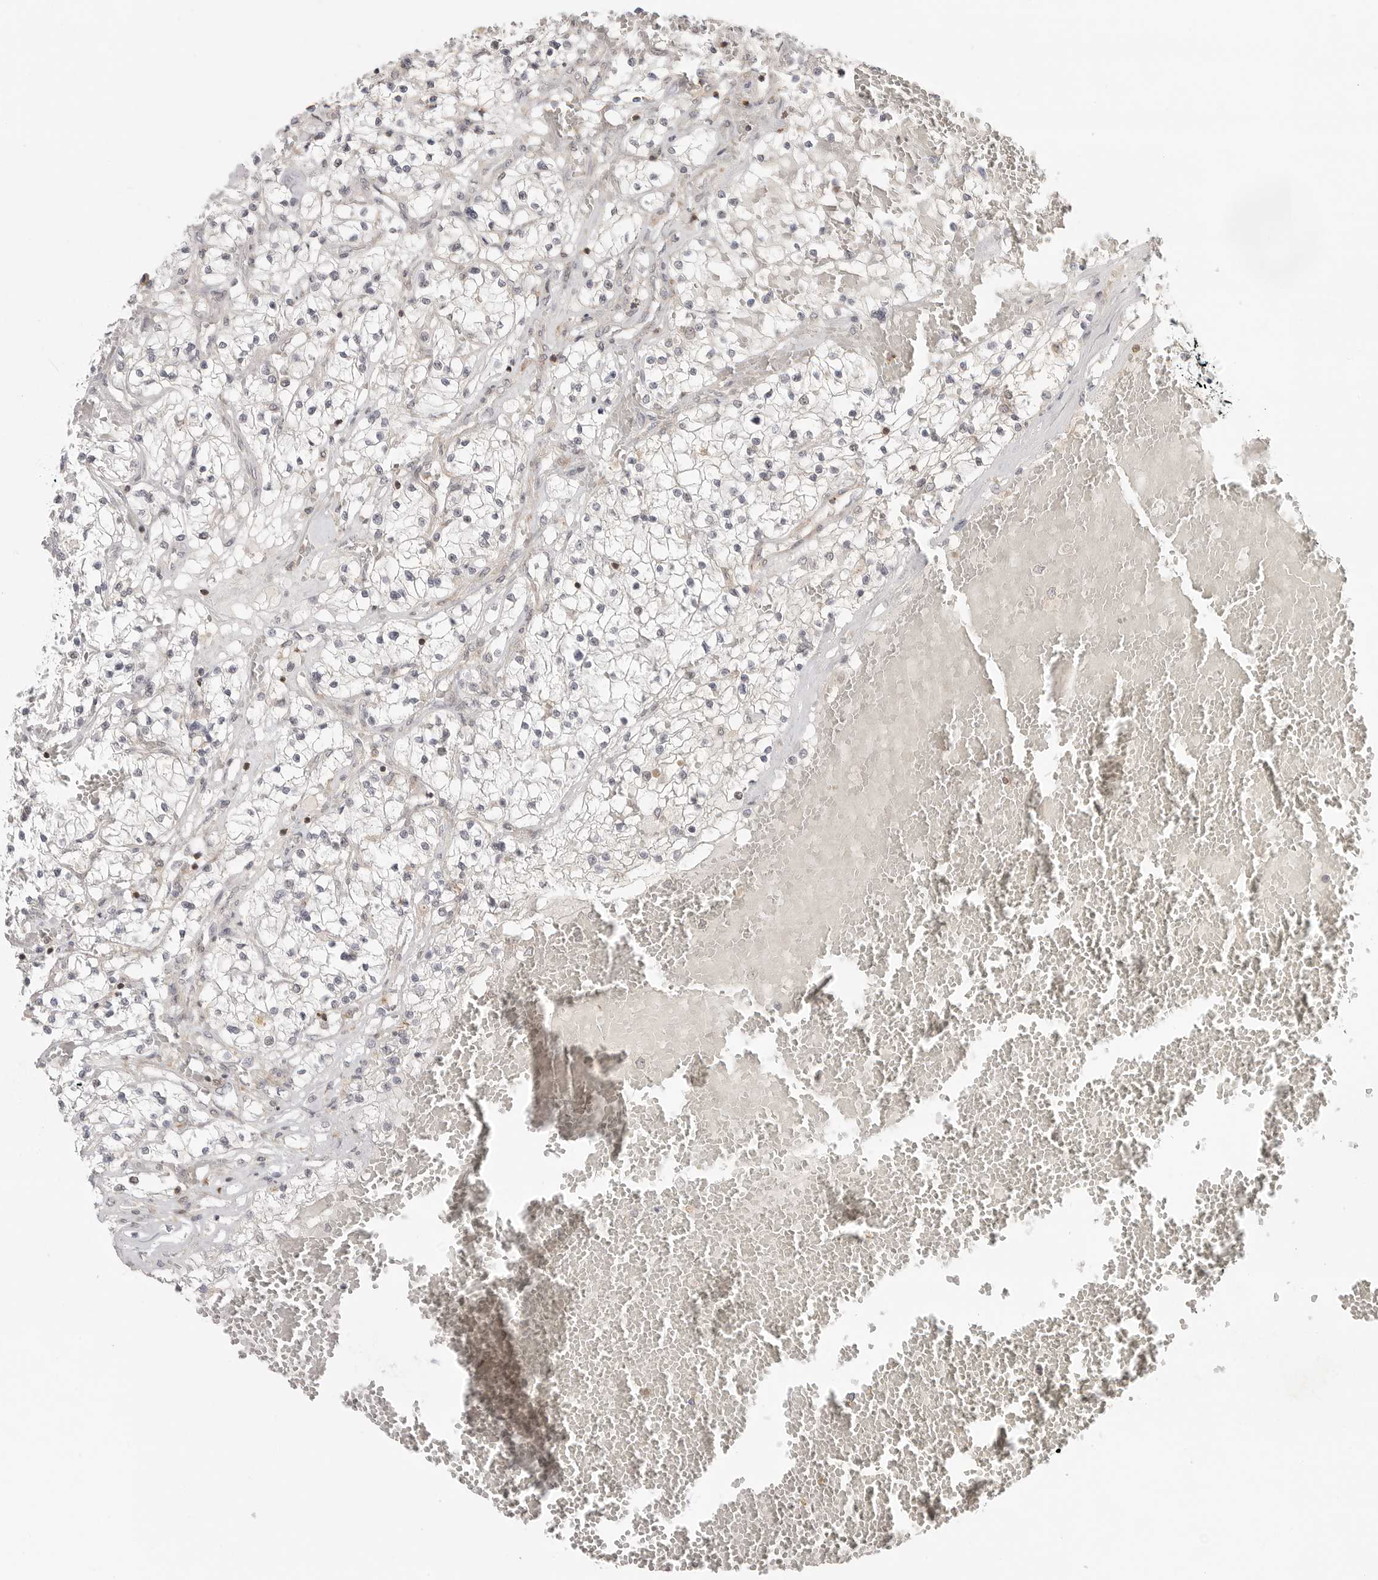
{"staining": {"intensity": "negative", "quantity": "none", "location": "none"}, "tissue": "renal cancer", "cell_type": "Tumor cells", "image_type": "cancer", "snomed": [{"axis": "morphology", "description": "Normal tissue, NOS"}, {"axis": "morphology", "description": "Adenocarcinoma, NOS"}, {"axis": "topography", "description": "Kidney"}], "caption": "High magnification brightfield microscopy of renal adenocarcinoma stained with DAB (brown) and counterstained with hematoxylin (blue): tumor cells show no significant positivity.", "gene": "SH3KBP1", "patient": {"sex": "male", "age": 68}}